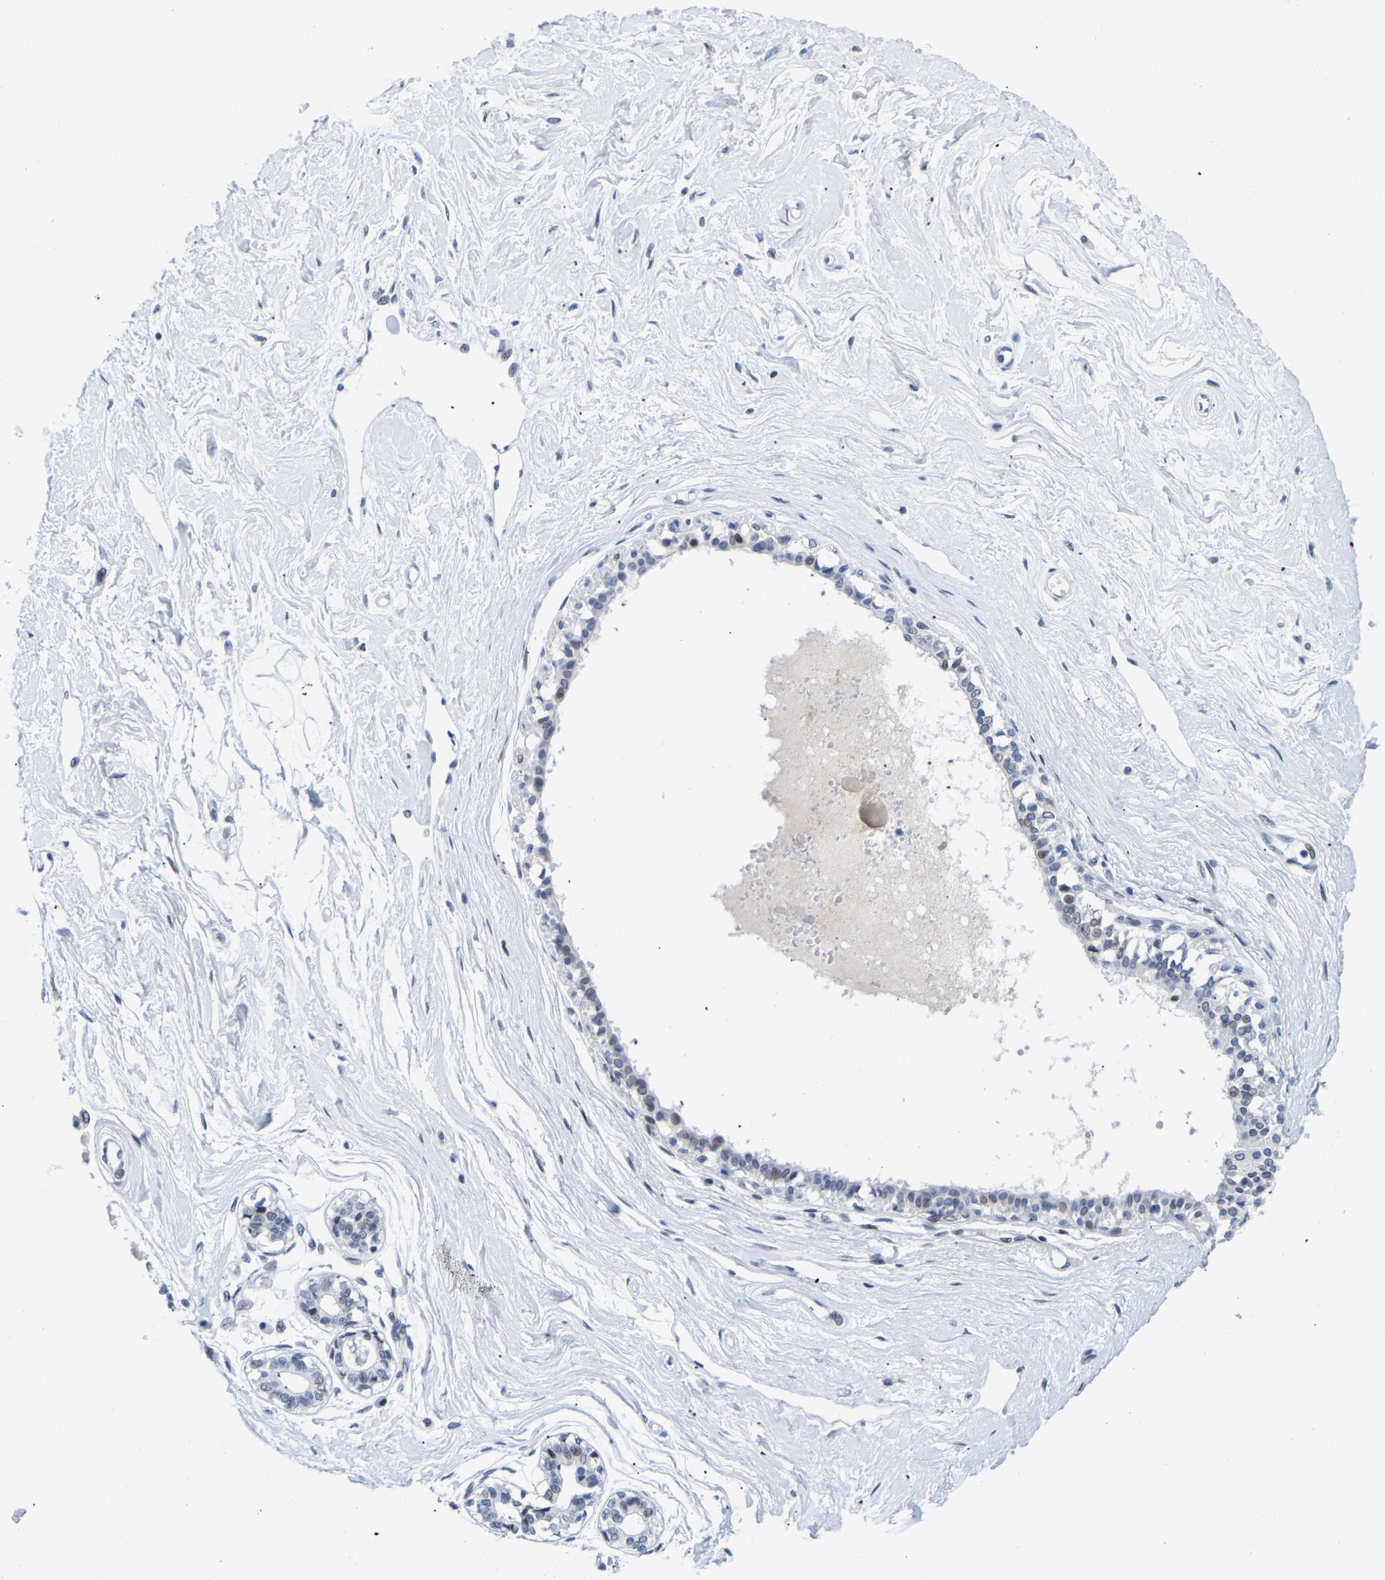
{"staining": {"intensity": "negative", "quantity": "none", "location": "none"}, "tissue": "breast", "cell_type": "Adipocytes", "image_type": "normal", "snomed": [{"axis": "morphology", "description": "Normal tissue, NOS"}, {"axis": "topography", "description": "Breast"}], "caption": "Photomicrograph shows no protein positivity in adipocytes of normal breast. (Brightfield microscopy of DAB IHC at high magnification).", "gene": "UPK3A", "patient": {"sex": "female", "age": 45}}